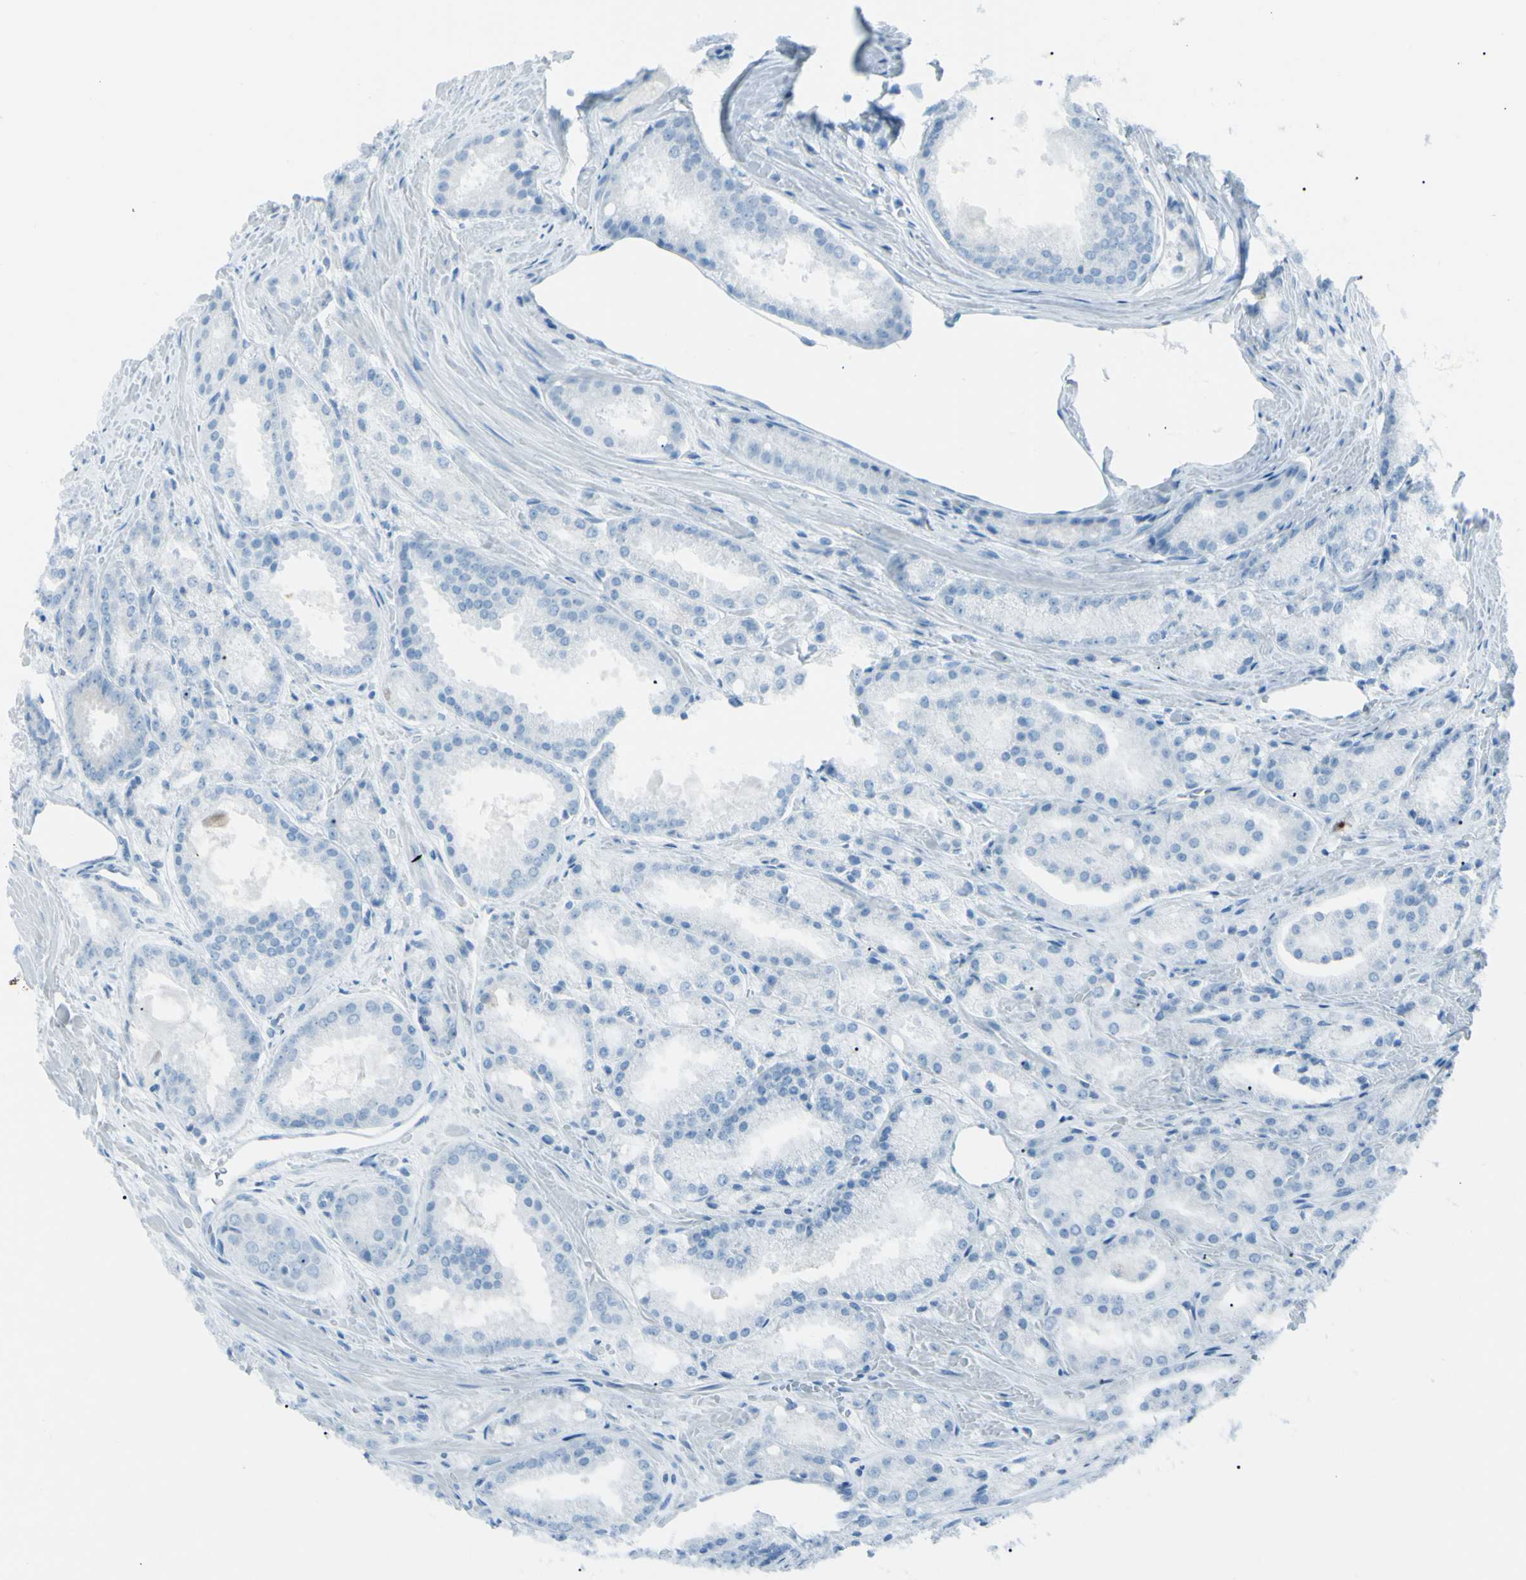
{"staining": {"intensity": "negative", "quantity": "none", "location": "none"}, "tissue": "prostate cancer", "cell_type": "Tumor cells", "image_type": "cancer", "snomed": [{"axis": "morphology", "description": "Adenocarcinoma, Low grade"}, {"axis": "topography", "description": "Prostate"}], "caption": "The micrograph shows no significant staining in tumor cells of low-grade adenocarcinoma (prostate).", "gene": "TFPI2", "patient": {"sex": "male", "age": 64}}